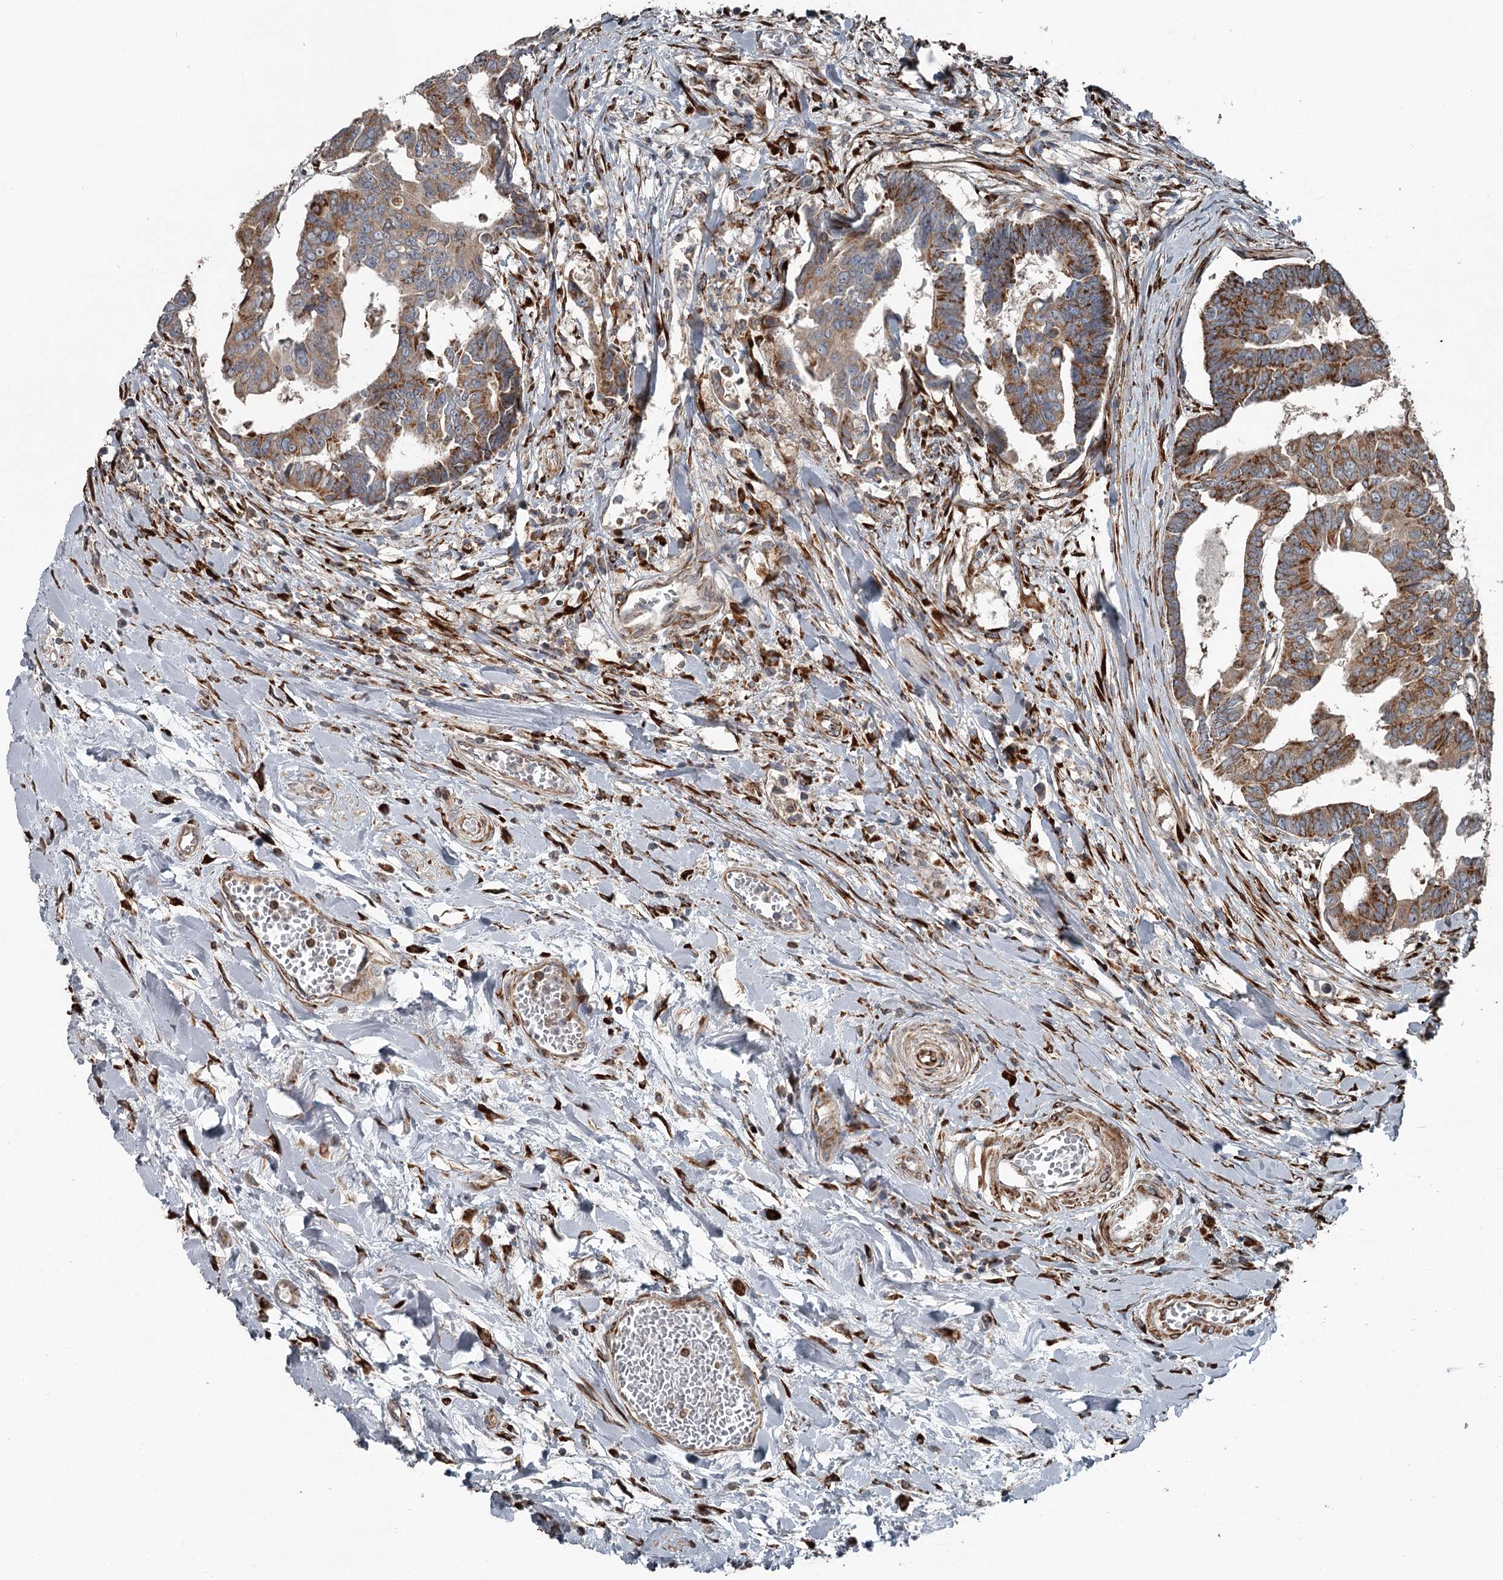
{"staining": {"intensity": "moderate", "quantity": ">75%", "location": "cytoplasmic/membranous"}, "tissue": "colorectal cancer", "cell_type": "Tumor cells", "image_type": "cancer", "snomed": [{"axis": "morphology", "description": "Adenocarcinoma, NOS"}, {"axis": "topography", "description": "Rectum"}], "caption": "Tumor cells show medium levels of moderate cytoplasmic/membranous expression in about >75% of cells in human colorectal cancer (adenocarcinoma).", "gene": "RASSF8", "patient": {"sex": "female", "age": 65}}